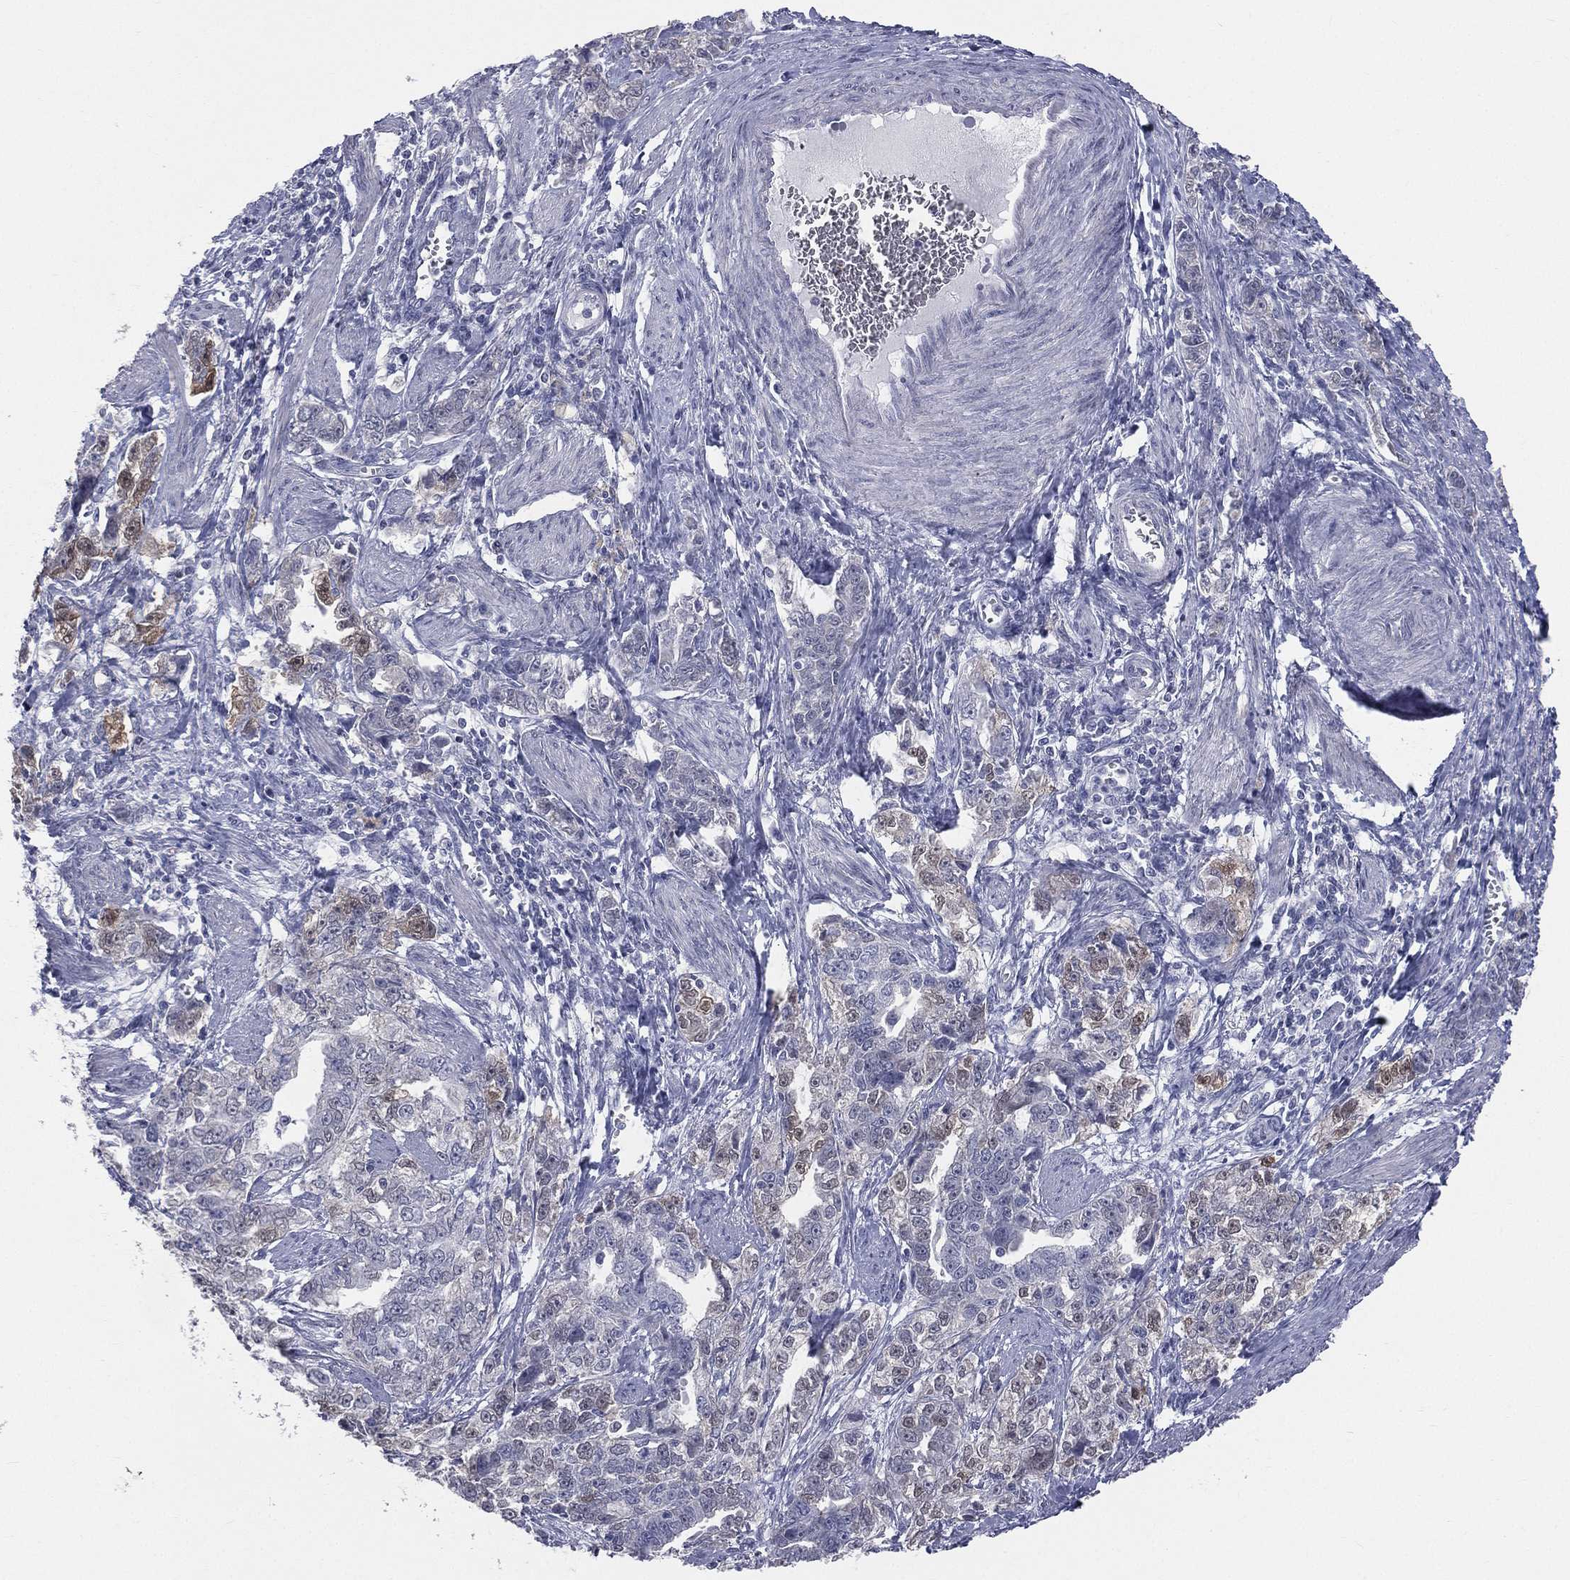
{"staining": {"intensity": "moderate", "quantity": "<25%", "location": "nuclear"}, "tissue": "ovarian cancer", "cell_type": "Tumor cells", "image_type": "cancer", "snomed": [{"axis": "morphology", "description": "Cystadenocarcinoma, serous, NOS"}, {"axis": "topography", "description": "Ovary"}], "caption": "IHC (DAB (3,3'-diaminobenzidine)) staining of ovarian serous cystadenocarcinoma displays moderate nuclear protein staining in approximately <25% of tumor cells. The protein is stained brown, and the nuclei are stained in blue (DAB (3,3'-diaminobenzidine) IHC with brightfield microscopy, high magnification).", "gene": "DMKN", "patient": {"sex": "female", "age": 51}}